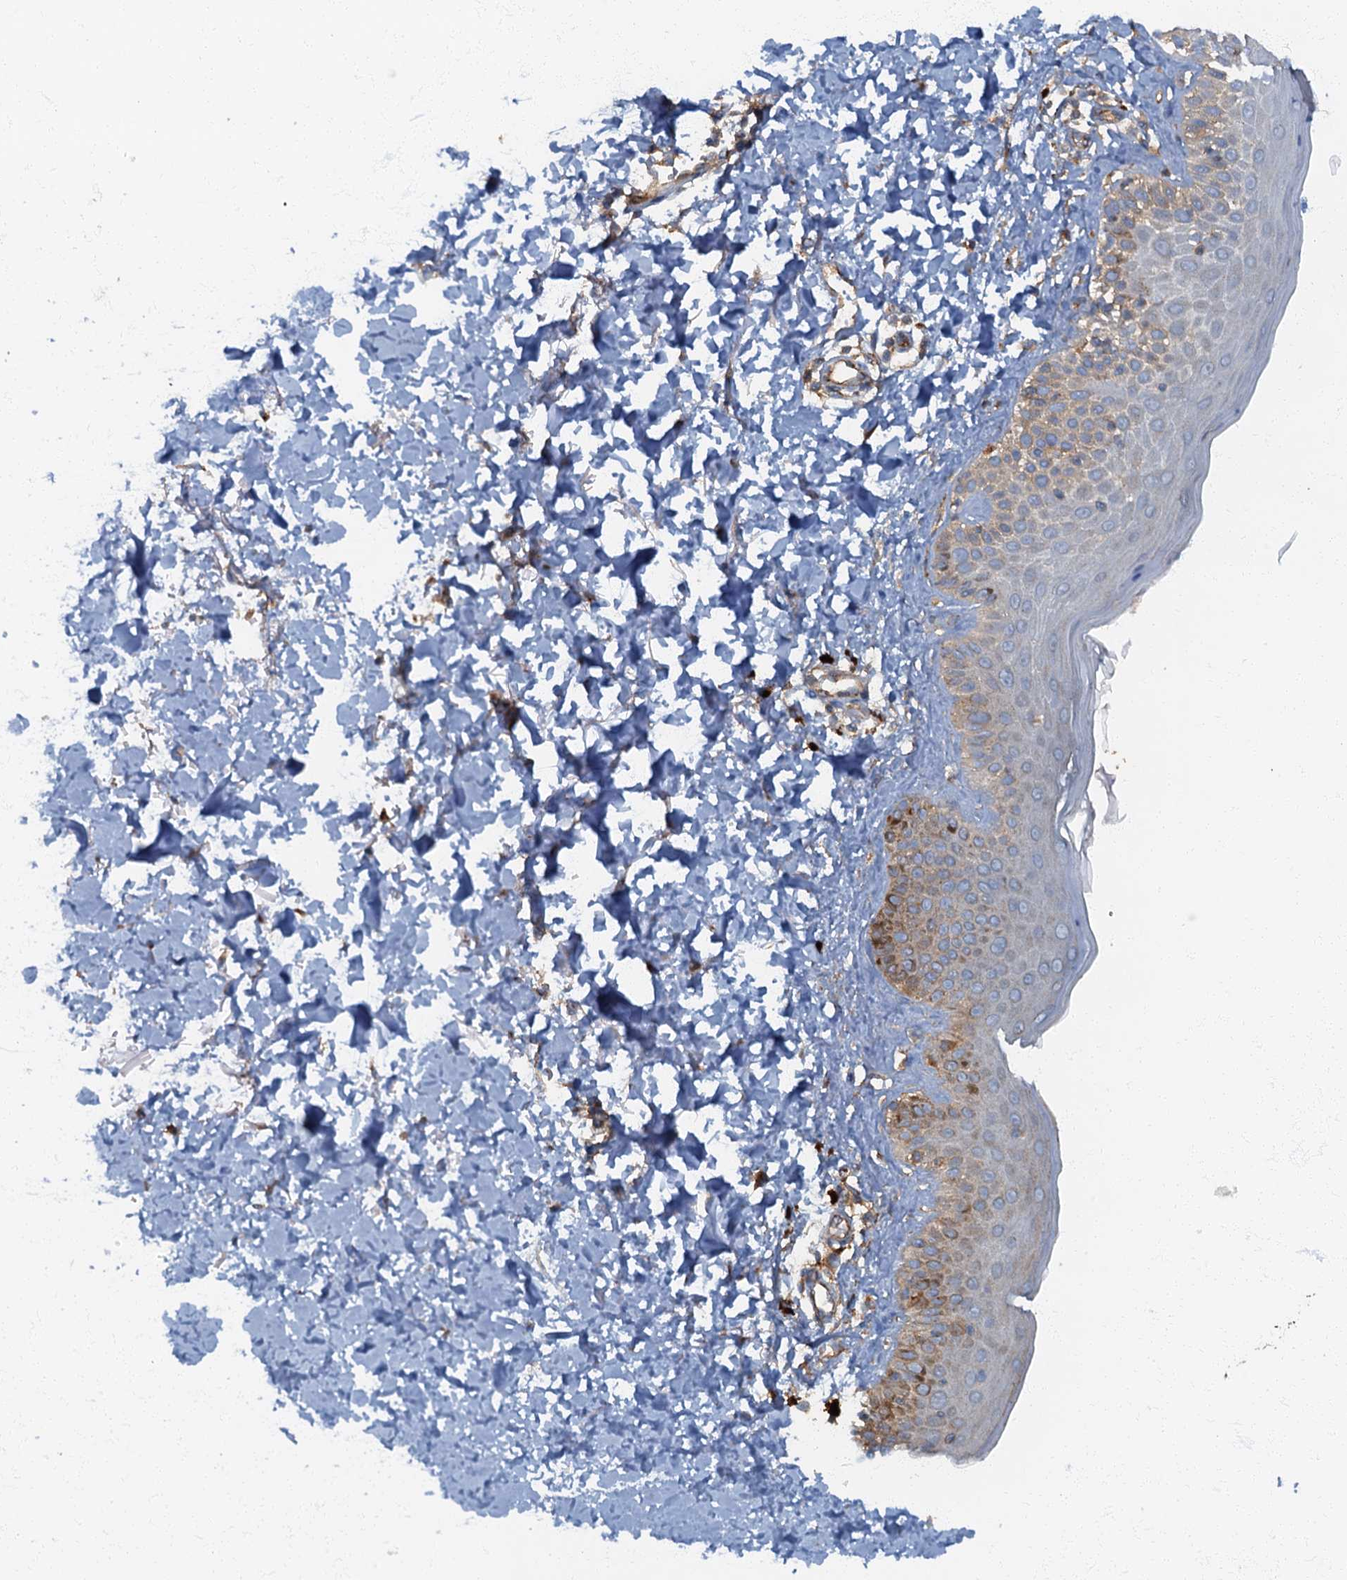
{"staining": {"intensity": "moderate", "quantity": ">75%", "location": "cytoplasmic/membranous"}, "tissue": "skin", "cell_type": "Fibroblasts", "image_type": "normal", "snomed": [{"axis": "morphology", "description": "Normal tissue, NOS"}, {"axis": "topography", "description": "Skin"}], "caption": "IHC micrograph of unremarkable skin: skin stained using IHC demonstrates medium levels of moderate protein expression localized specifically in the cytoplasmic/membranous of fibroblasts, appearing as a cytoplasmic/membranous brown color.", "gene": "ARL11", "patient": {"sex": "male", "age": 52}}